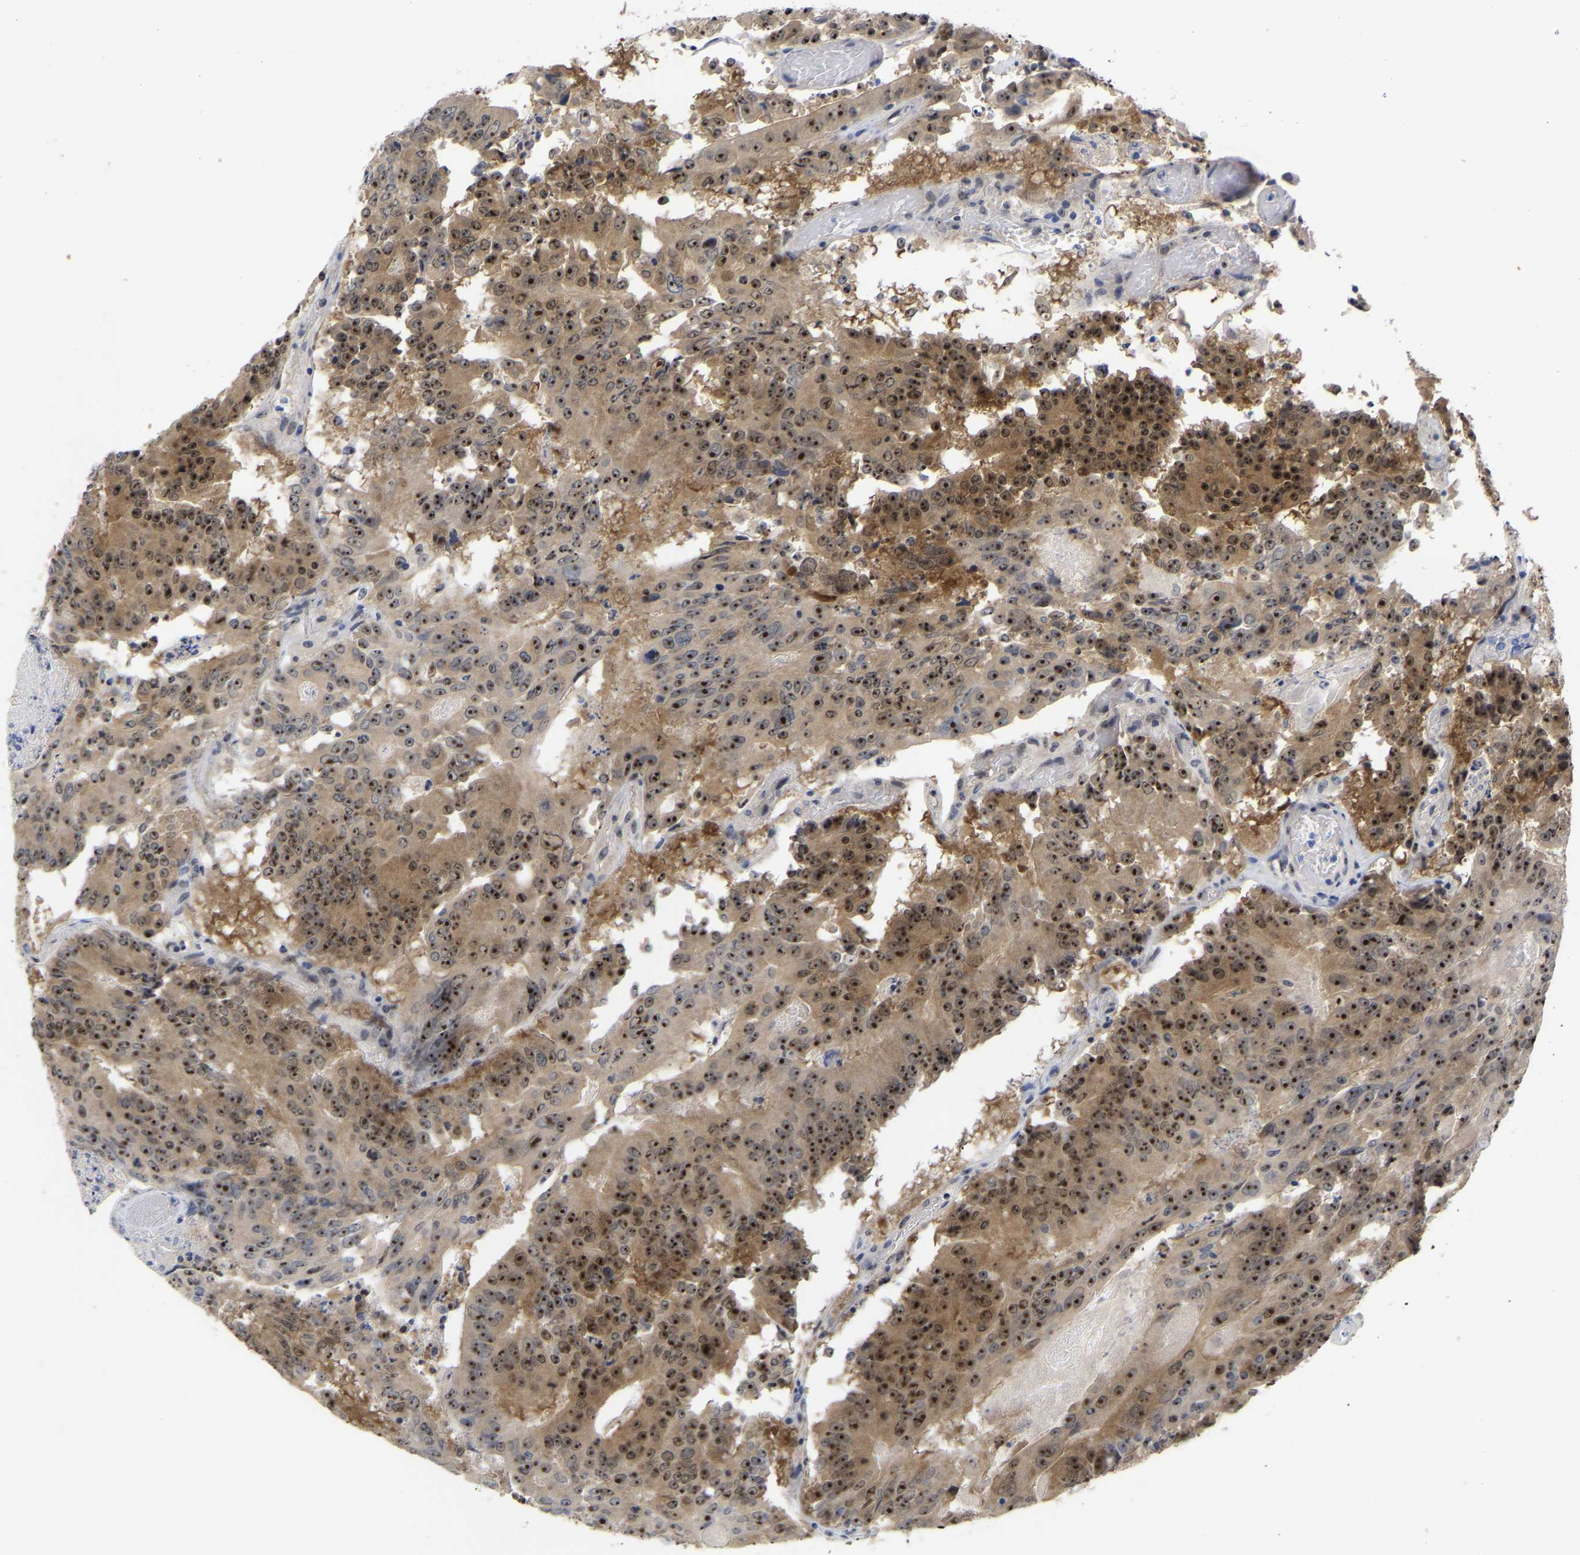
{"staining": {"intensity": "strong", "quantity": ">75%", "location": "cytoplasmic/membranous,nuclear"}, "tissue": "colorectal cancer", "cell_type": "Tumor cells", "image_type": "cancer", "snomed": [{"axis": "morphology", "description": "Adenocarcinoma, NOS"}, {"axis": "topography", "description": "Colon"}], "caption": "This photomicrograph reveals colorectal cancer stained with IHC to label a protein in brown. The cytoplasmic/membranous and nuclear of tumor cells show strong positivity for the protein. Nuclei are counter-stained blue.", "gene": "NLE1", "patient": {"sex": "male", "age": 87}}